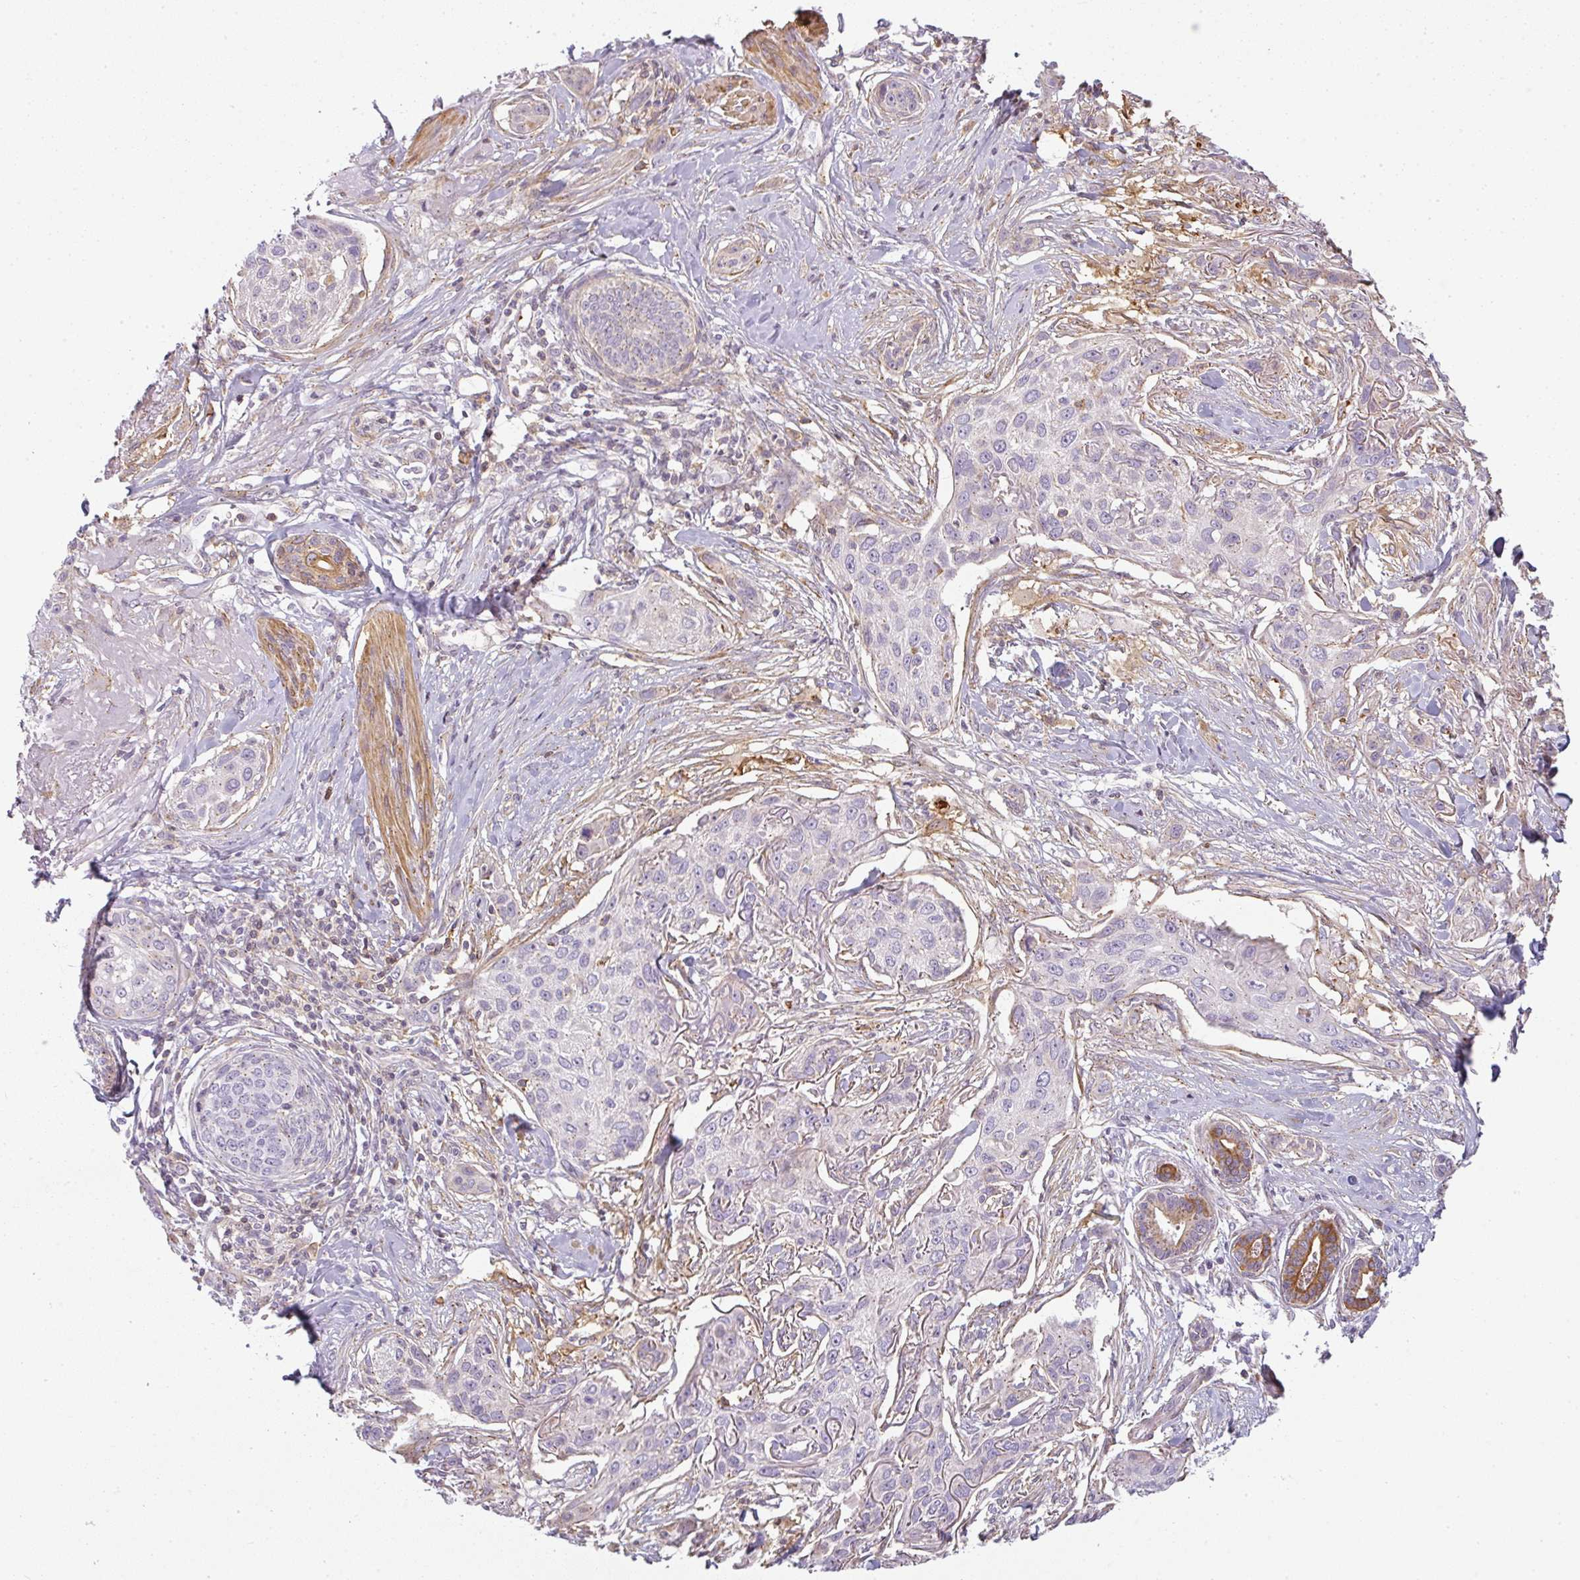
{"staining": {"intensity": "weak", "quantity": "<25%", "location": "cytoplasmic/membranous"}, "tissue": "skin cancer", "cell_type": "Tumor cells", "image_type": "cancer", "snomed": [{"axis": "morphology", "description": "Squamous cell carcinoma, NOS"}, {"axis": "topography", "description": "Skin"}], "caption": "DAB (3,3'-diaminobenzidine) immunohistochemical staining of human squamous cell carcinoma (skin) reveals no significant positivity in tumor cells.", "gene": "SULF1", "patient": {"sex": "male", "age": 63}}